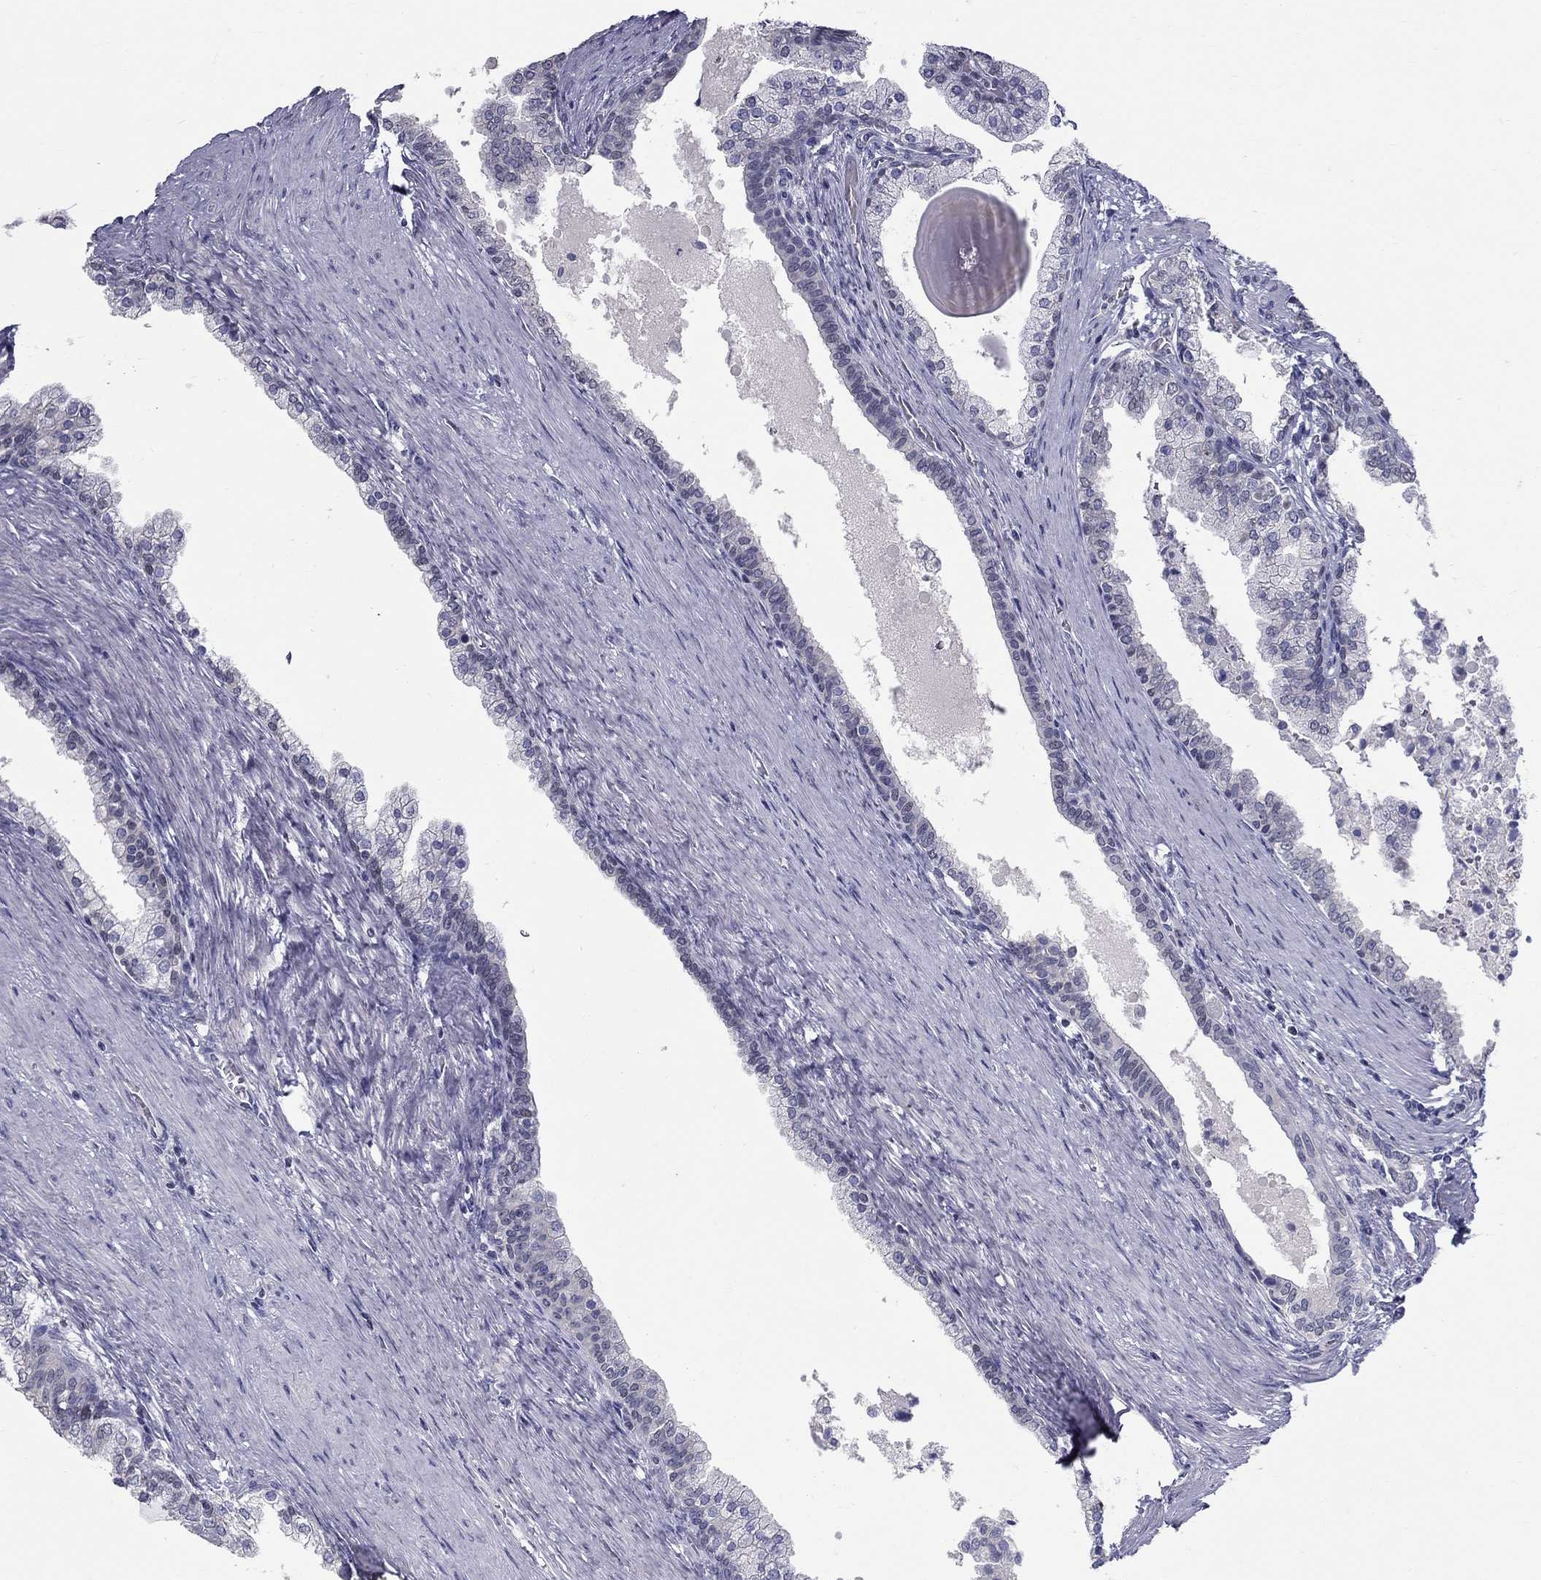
{"staining": {"intensity": "negative", "quantity": "none", "location": "none"}, "tissue": "prostate cancer", "cell_type": "Tumor cells", "image_type": "cancer", "snomed": [{"axis": "morphology", "description": "Adenocarcinoma, NOS"}, {"axis": "topography", "description": "Prostate and seminal vesicle, NOS"}, {"axis": "topography", "description": "Prostate"}], "caption": "This is an immunohistochemistry micrograph of adenocarcinoma (prostate). There is no staining in tumor cells.", "gene": "GUCA1A", "patient": {"sex": "male", "age": 44}}